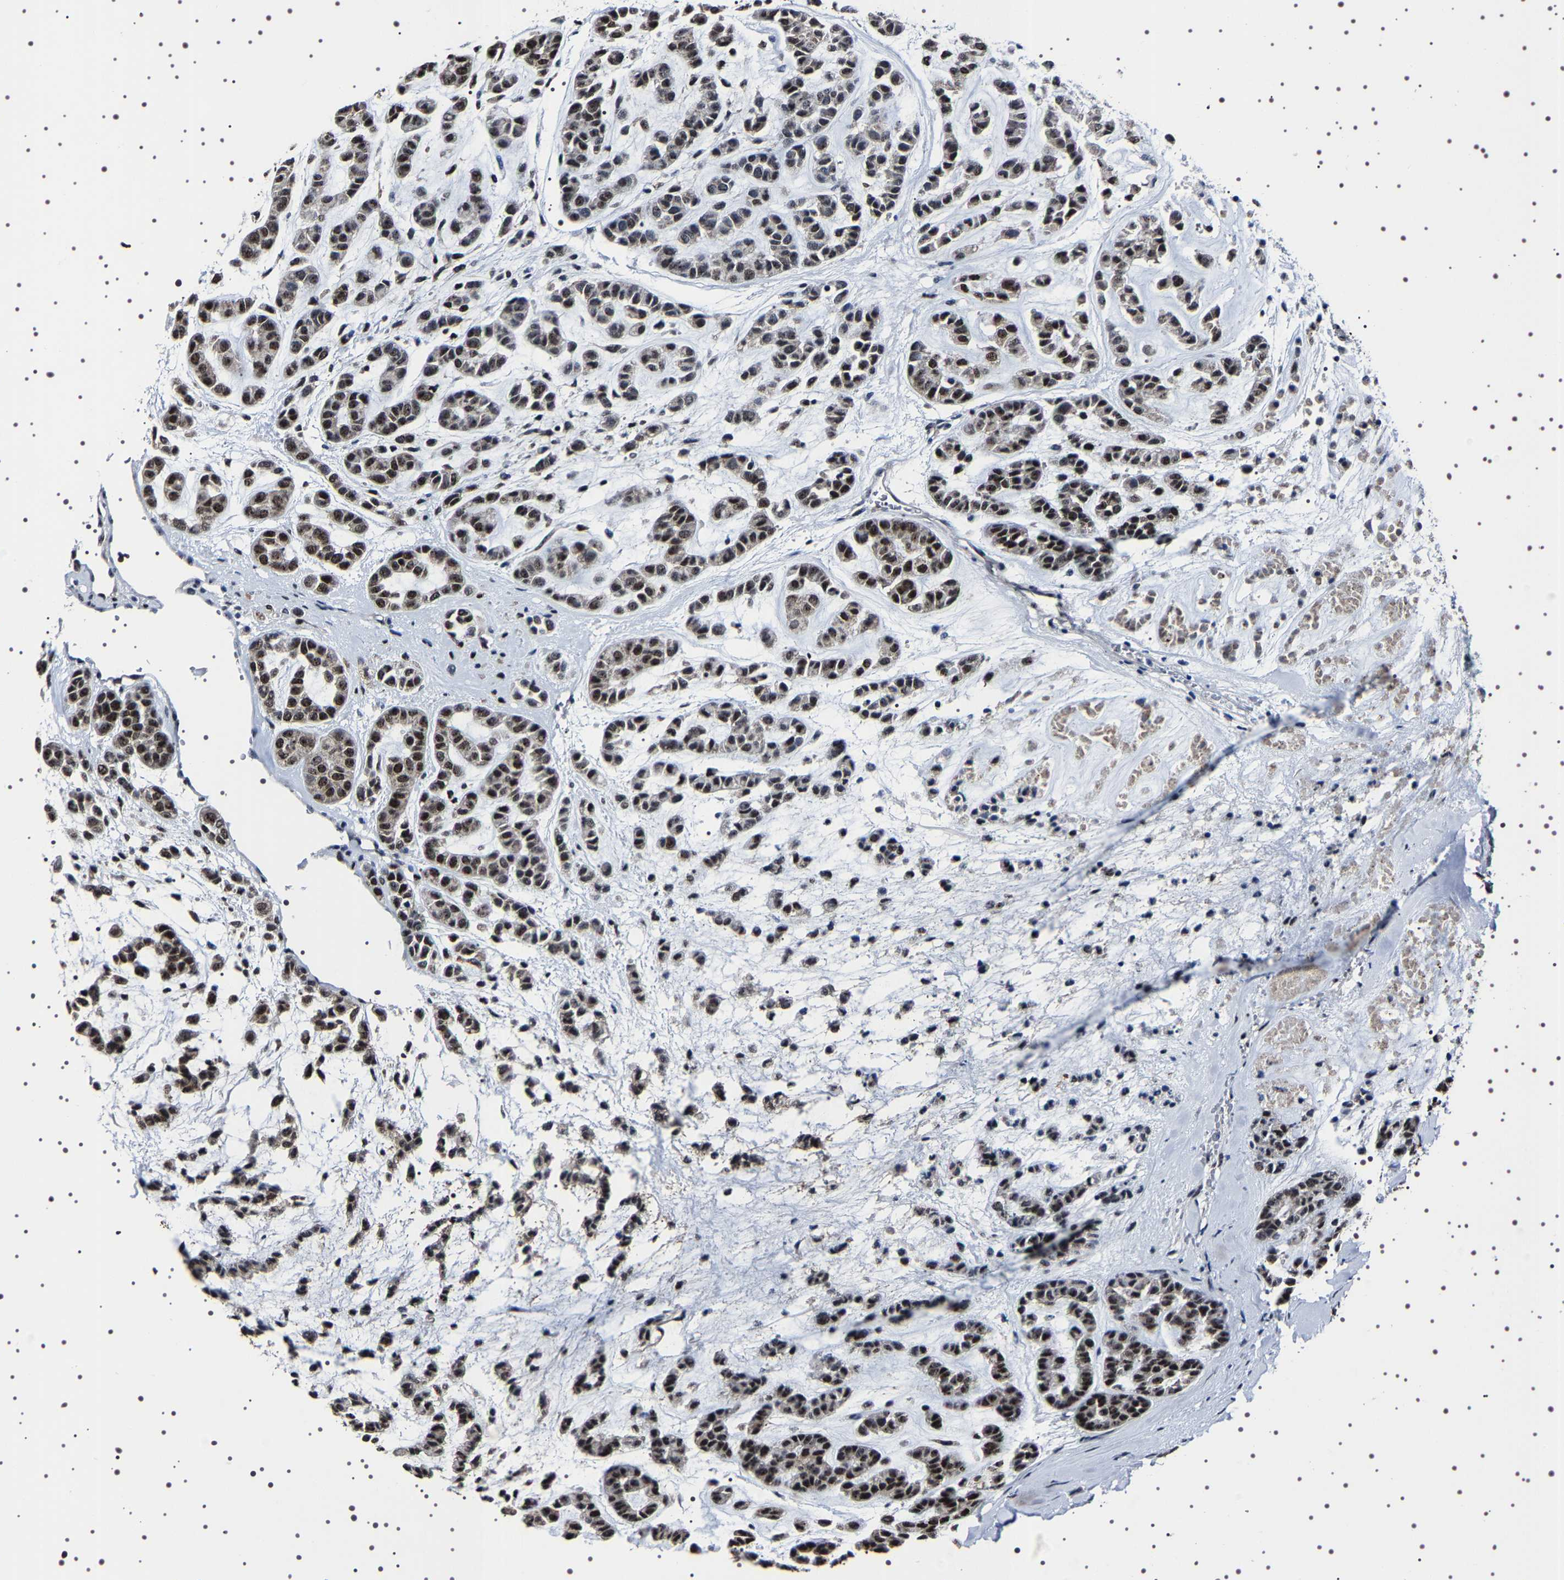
{"staining": {"intensity": "strong", "quantity": ">75%", "location": "nuclear"}, "tissue": "head and neck cancer", "cell_type": "Tumor cells", "image_type": "cancer", "snomed": [{"axis": "morphology", "description": "Adenocarcinoma, NOS"}, {"axis": "morphology", "description": "Adenoma, NOS"}, {"axis": "topography", "description": "Head-Neck"}], "caption": "Head and neck cancer (adenoma) was stained to show a protein in brown. There is high levels of strong nuclear staining in approximately >75% of tumor cells.", "gene": "GNL3", "patient": {"sex": "female", "age": 55}}